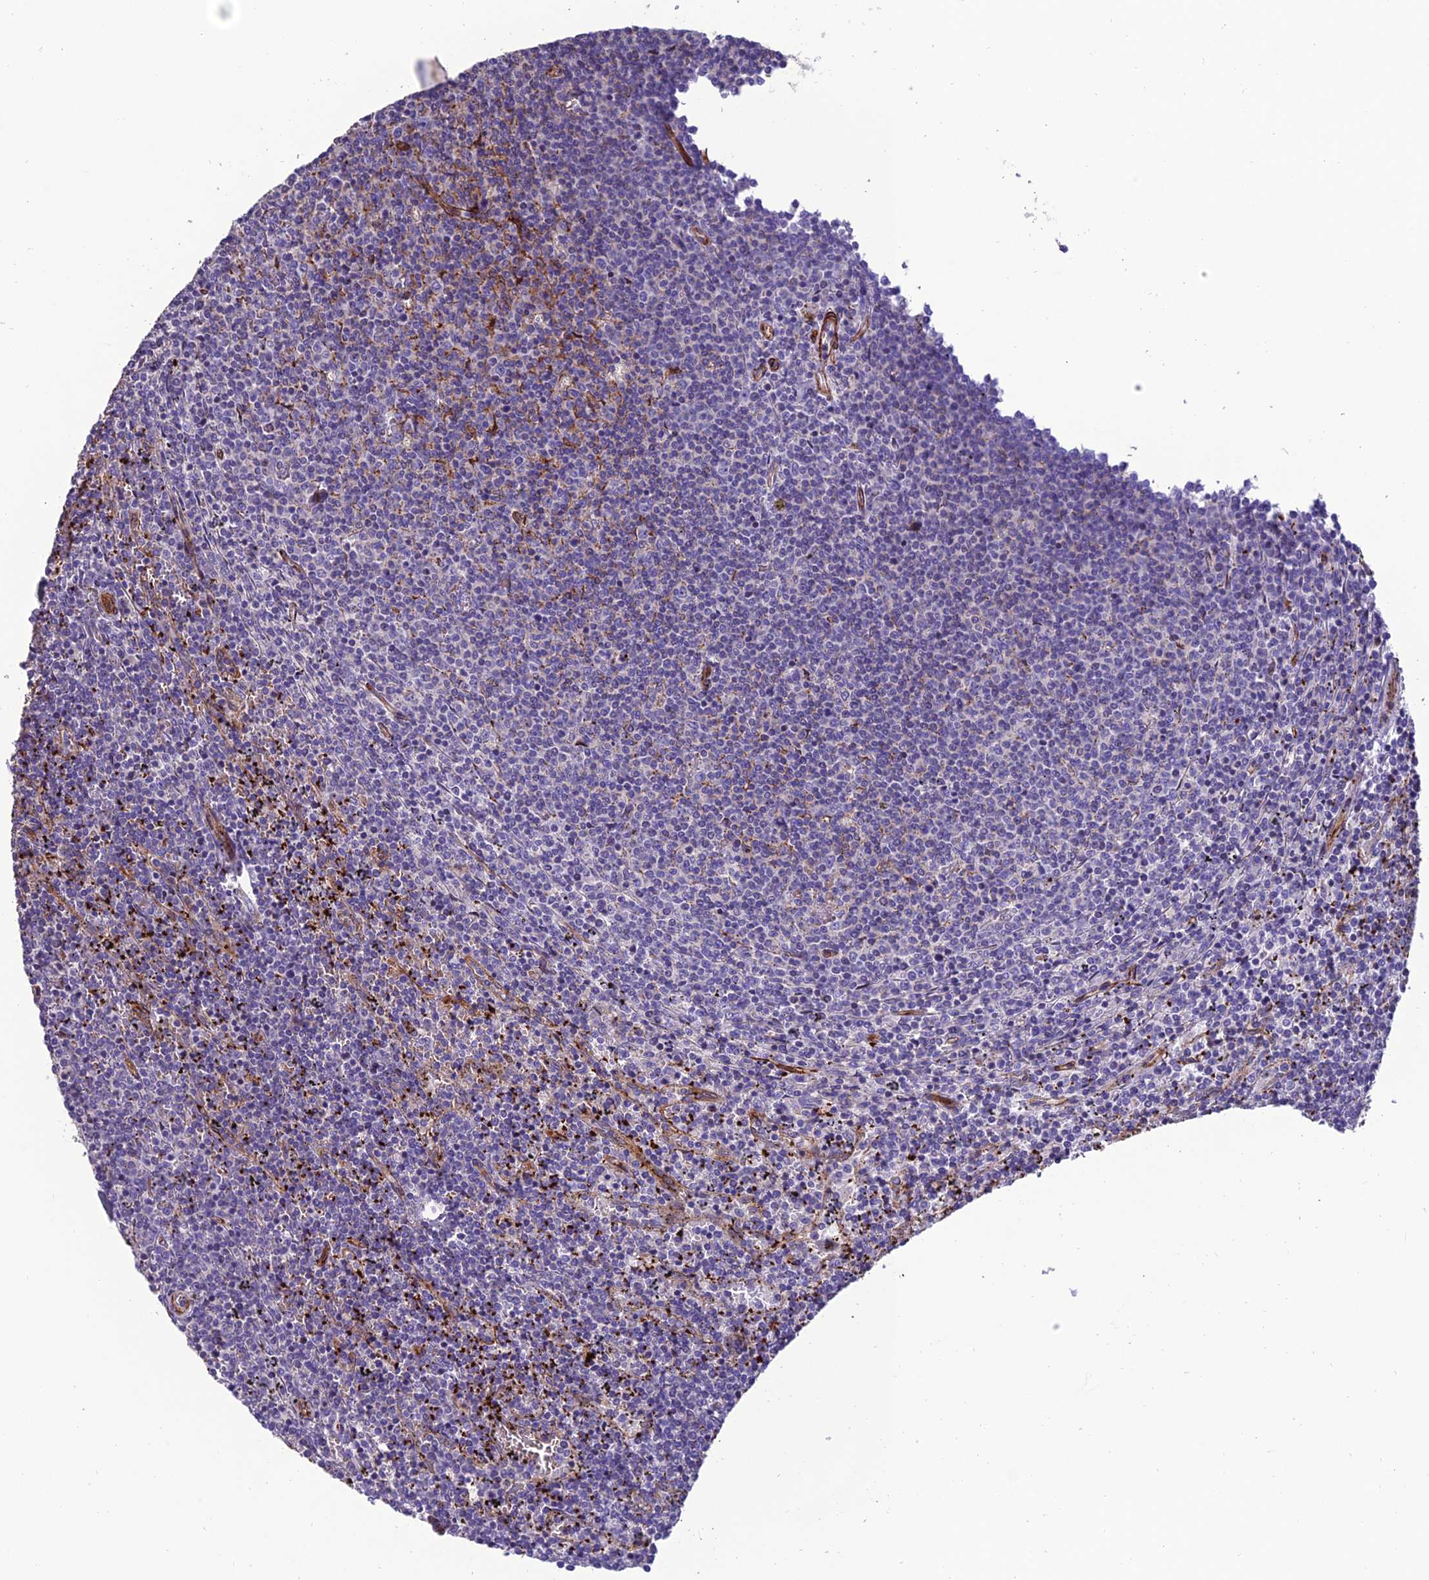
{"staining": {"intensity": "negative", "quantity": "none", "location": "none"}, "tissue": "lymphoma", "cell_type": "Tumor cells", "image_type": "cancer", "snomed": [{"axis": "morphology", "description": "Malignant lymphoma, non-Hodgkin's type, Low grade"}, {"axis": "topography", "description": "Spleen"}], "caption": "The histopathology image shows no significant expression in tumor cells of lymphoma.", "gene": "REX1BD", "patient": {"sex": "female", "age": 50}}